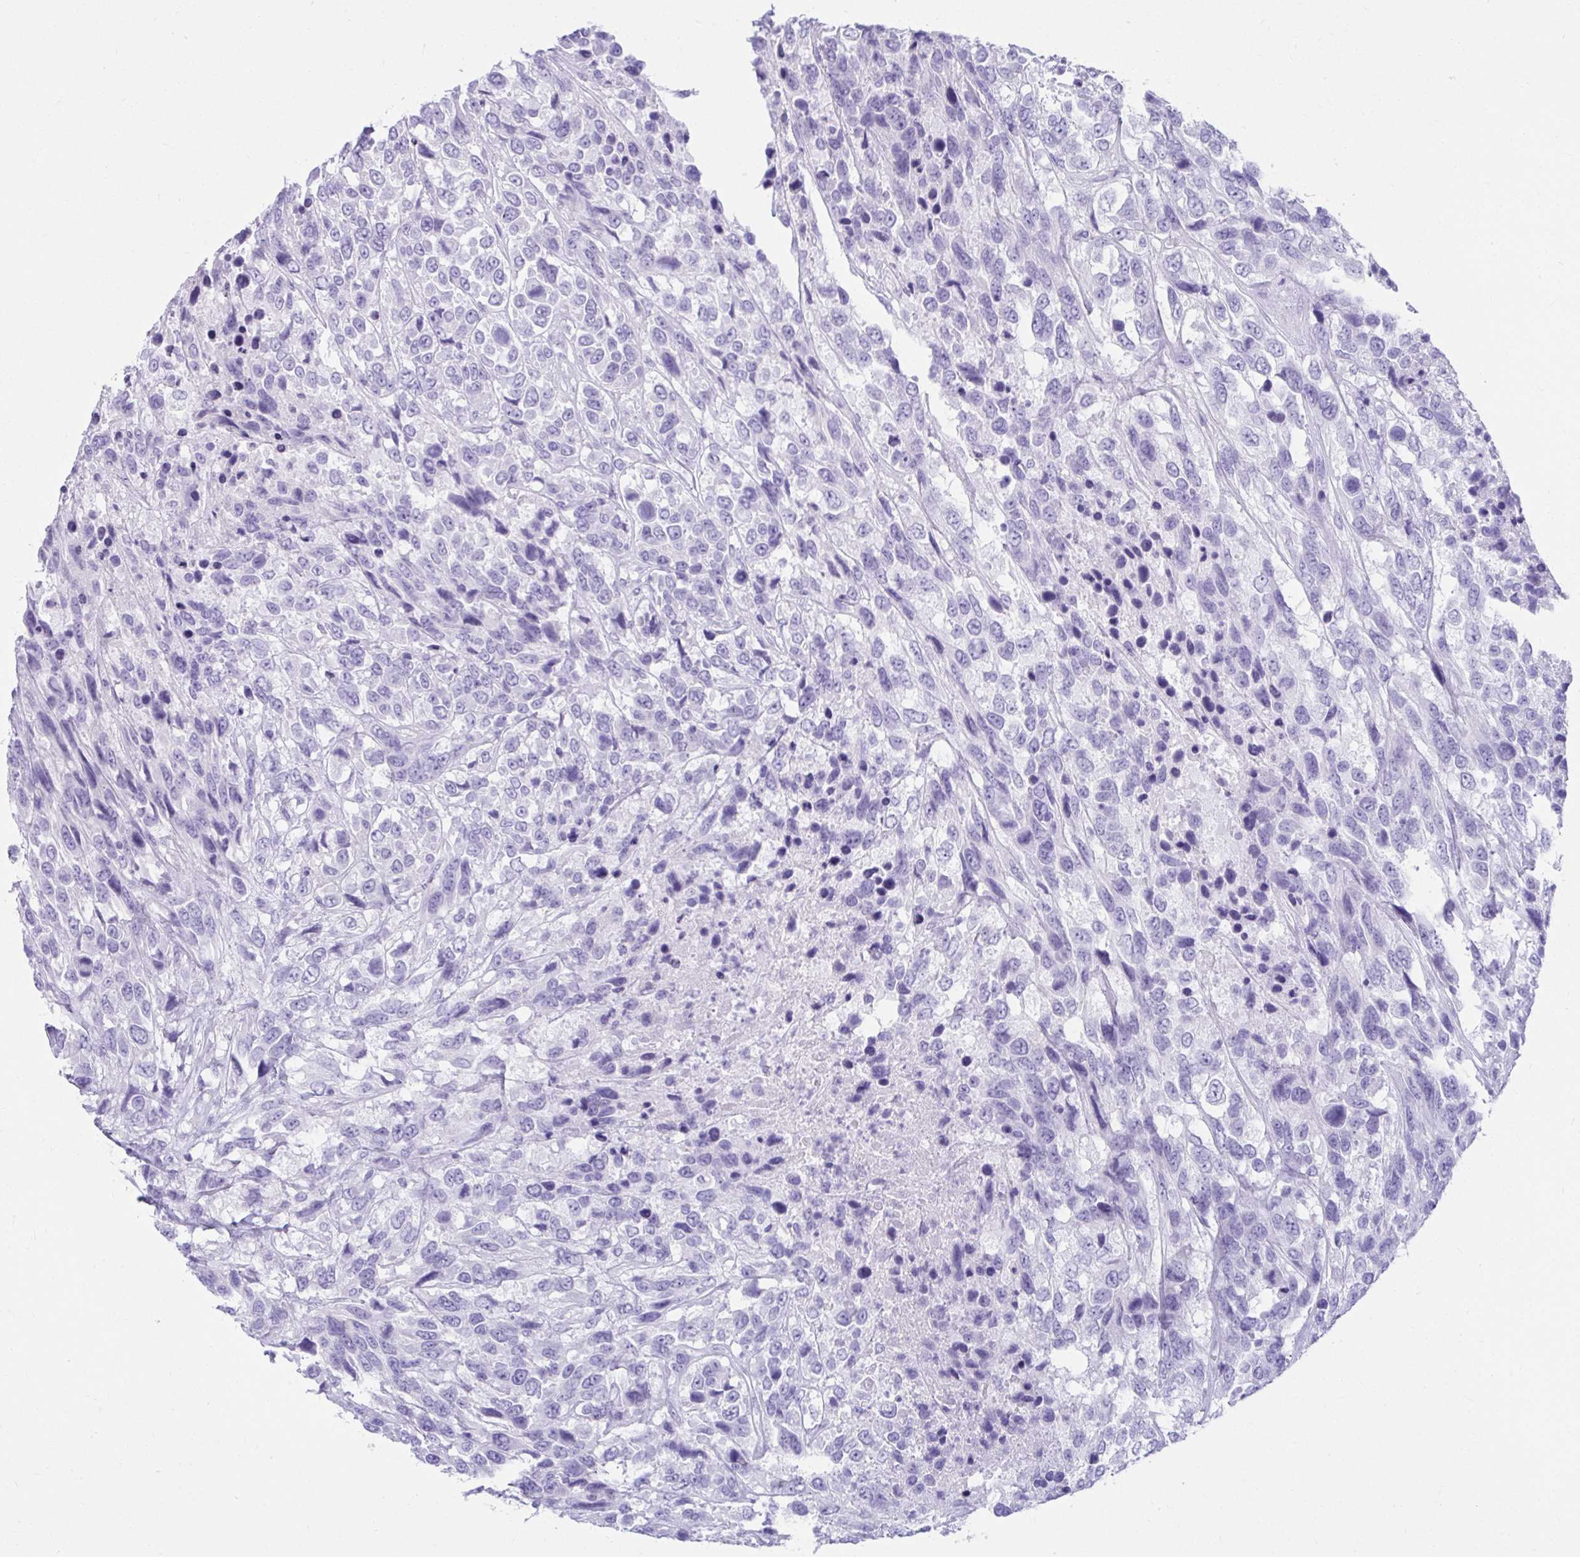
{"staining": {"intensity": "negative", "quantity": "none", "location": "none"}, "tissue": "urothelial cancer", "cell_type": "Tumor cells", "image_type": "cancer", "snomed": [{"axis": "morphology", "description": "Urothelial carcinoma, High grade"}, {"axis": "topography", "description": "Urinary bladder"}], "caption": "Micrograph shows no protein staining in tumor cells of urothelial cancer tissue.", "gene": "ATP4B", "patient": {"sex": "female", "age": 70}}